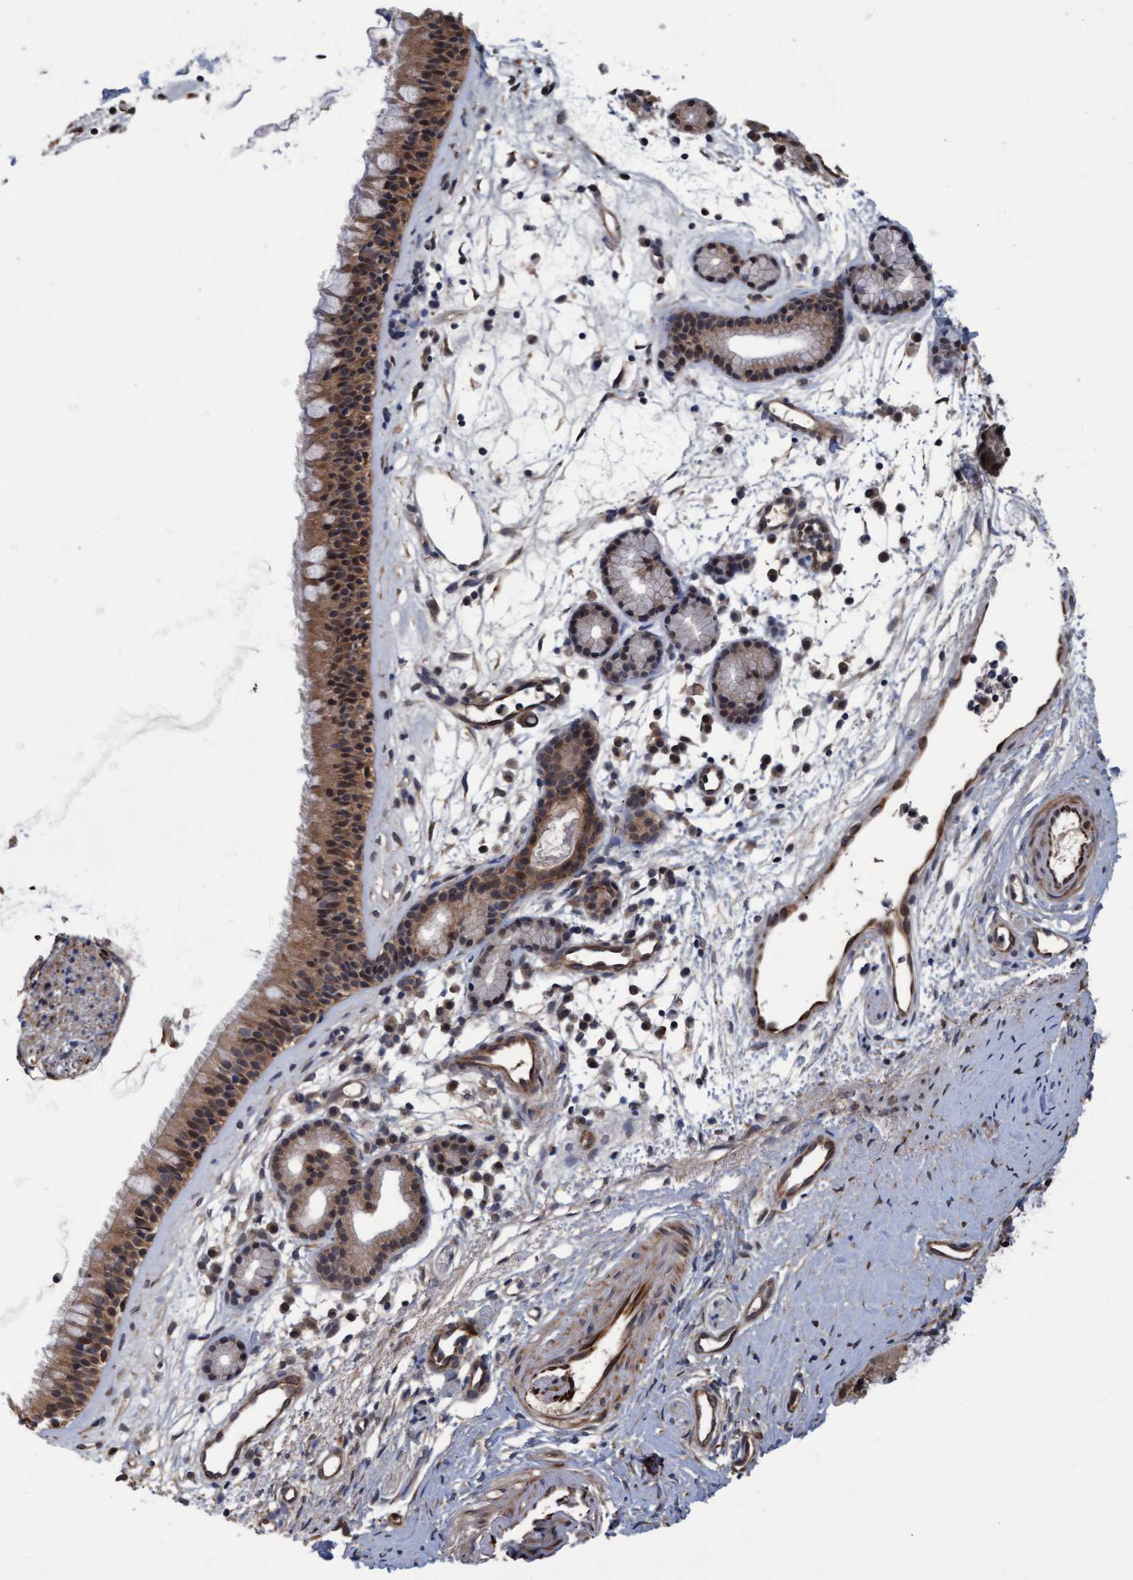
{"staining": {"intensity": "moderate", "quantity": ">75%", "location": "cytoplasmic/membranous,nuclear"}, "tissue": "nasopharynx", "cell_type": "Respiratory epithelial cells", "image_type": "normal", "snomed": [{"axis": "morphology", "description": "Normal tissue, NOS"}, {"axis": "topography", "description": "Nasopharynx"}], "caption": "This is an image of IHC staining of normal nasopharynx, which shows moderate expression in the cytoplasmic/membranous,nuclear of respiratory epithelial cells.", "gene": "PSMB6", "patient": {"sex": "female", "age": 42}}